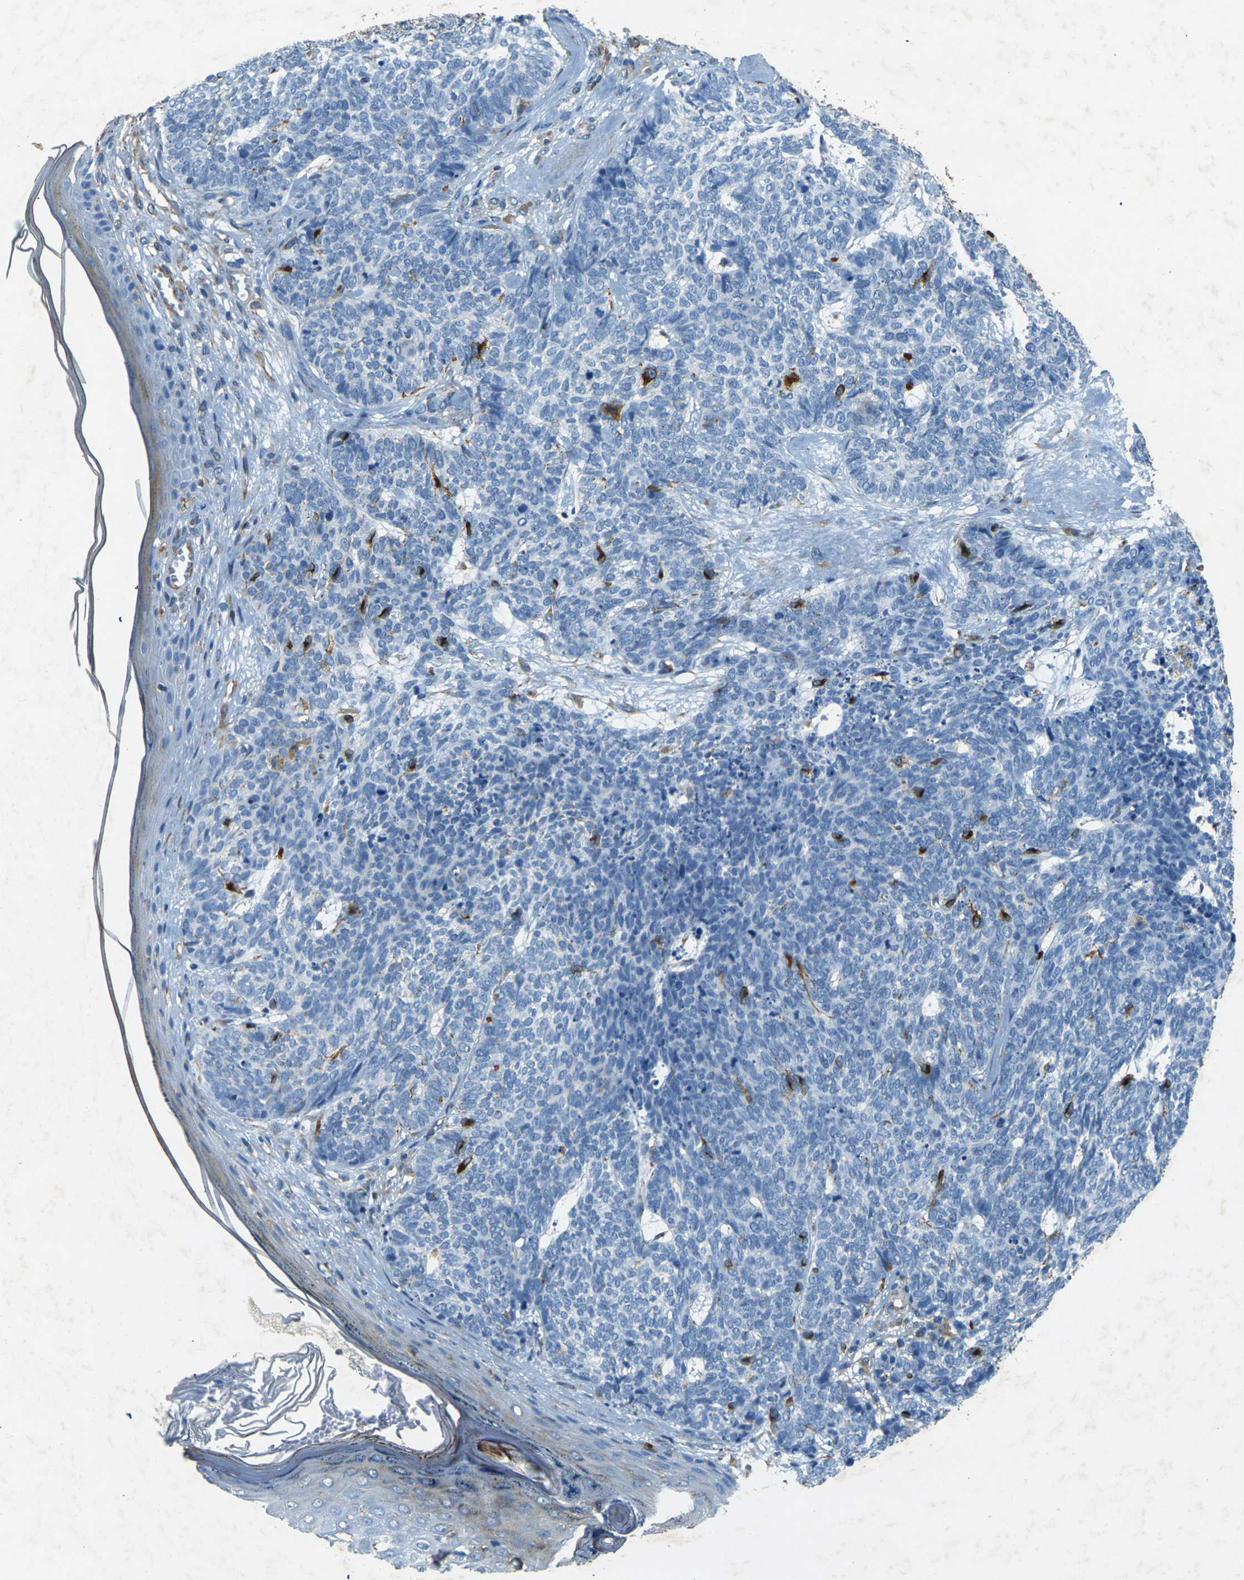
{"staining": {"intensity": "strong", "quantity": "<25%", "location": "cytoplasmic/membranous"}, "tissue": "skin cancer", "cell_type": "Tumor cells", "image_type": "cancer", "snomed": [{"axis": "morphology", "description": "Basal cell carcinoma"}, {"axis": "topography", "description": "Skin"}], "caption": "Skin basal cell carcinoma tissue demonstrates strong cytoplasmic/membranous staining in approximately <25% of tumor cells Using DAB (3,3'-diaminobenzidine) (brown) and hematoxylin (blue) stains, captured at high magnification using brightfield microscopy.", "gene": "SORT1", "patient": {"sex": "female", "age": 84}}